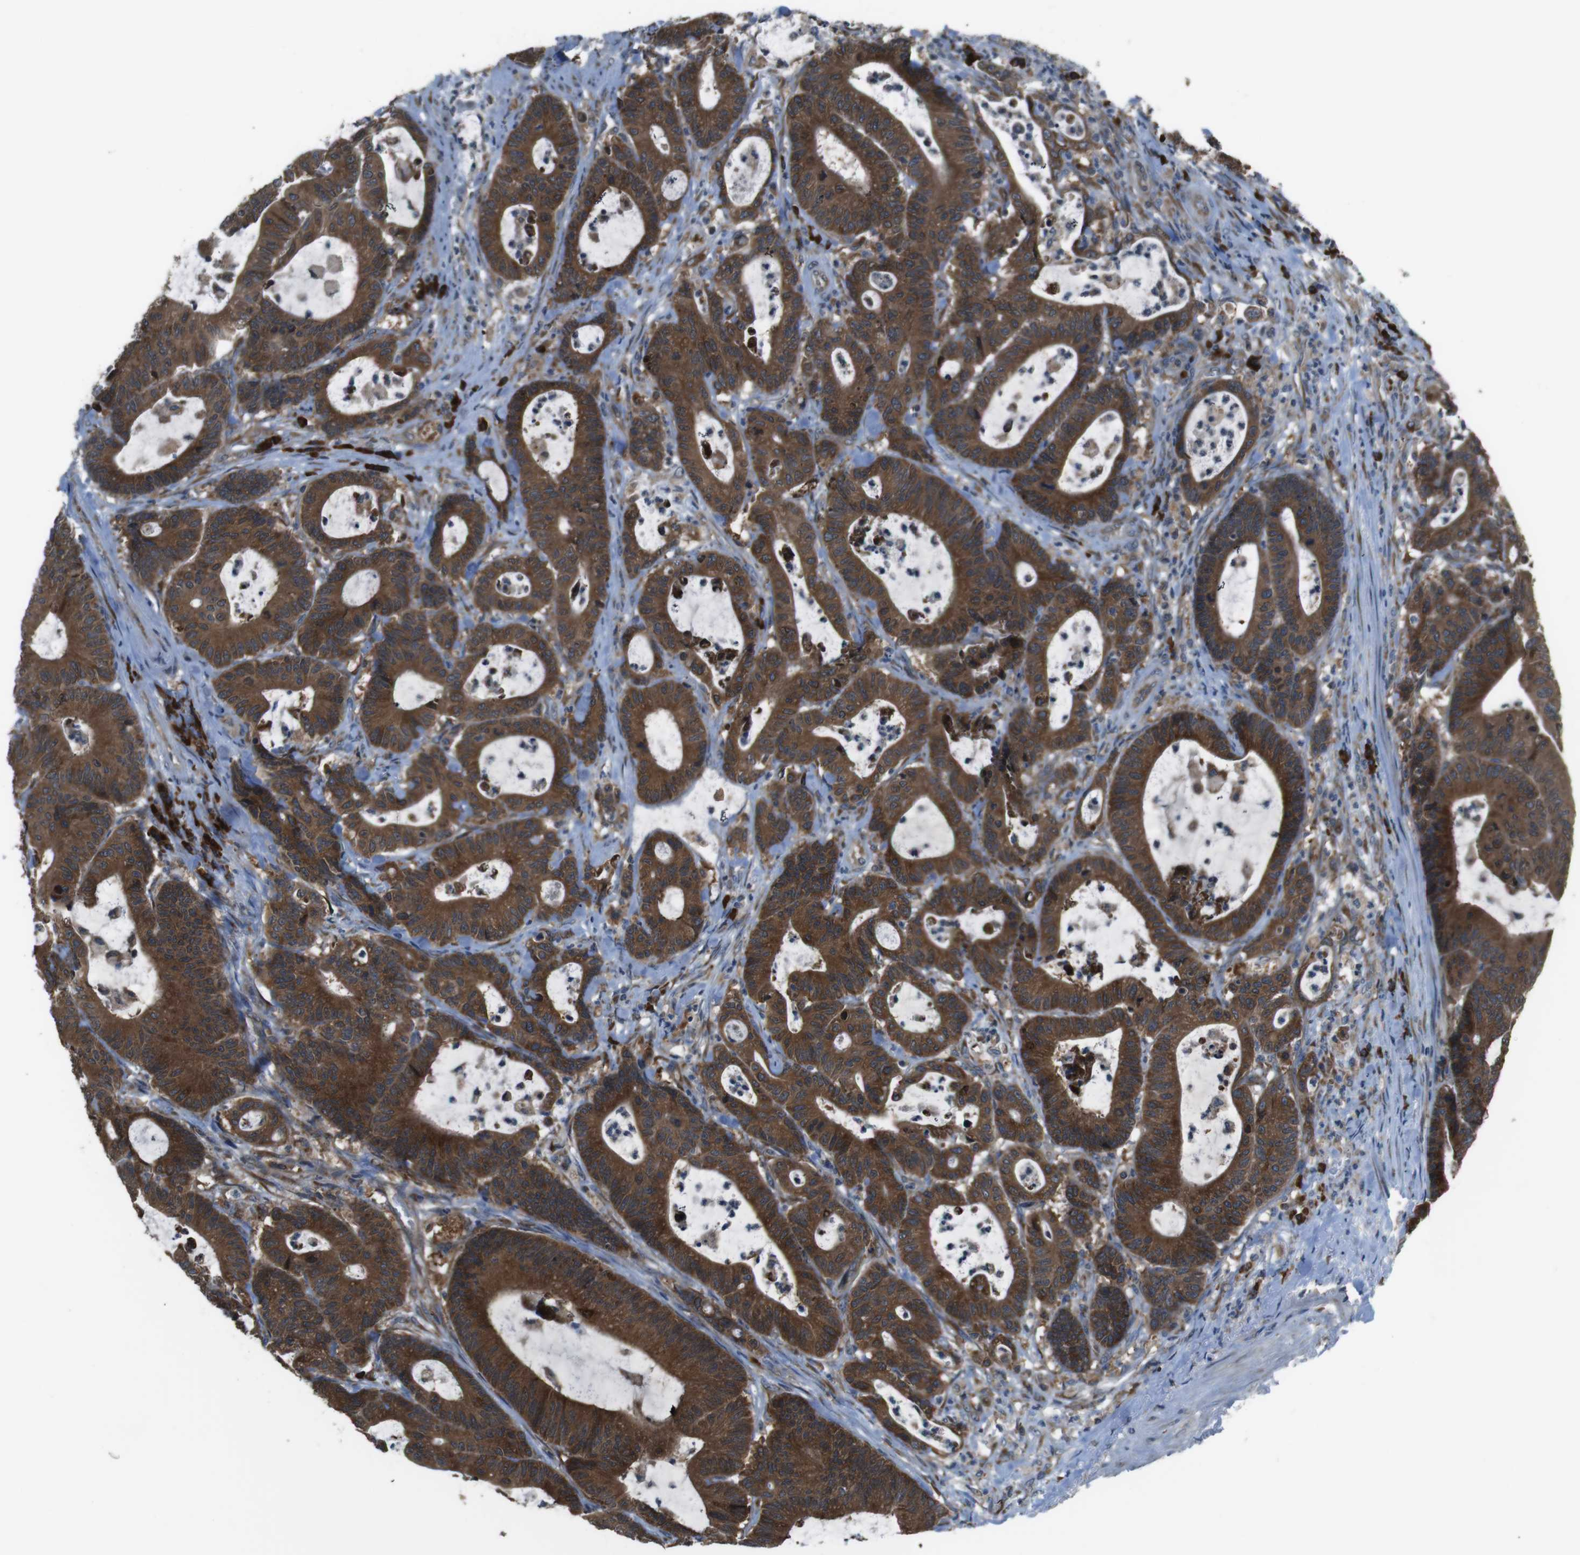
{"staining": {"intensity": "strong", "quantity": ">75%", "location": "cytoplasmic/membranous"}, "tissue": "colorectal cancer", "cell_type": "Tumor cells", "image_type": "cancer", "snomed": [{"axis": "morphology", "description": "Adenocarcinoma, NOS"}, {"axis": "topography", "description": "Colon"}], "caption": "DAB (3,3'-diaminobenzidine) immunohistochemical staining of adenocarcinoma (colorectal) displays strong cytoplasmic/membranous protein expression in approximately >75% of tumor cells.", "gene": "SSR3", "patient": {"sex": "female", "age": 84}}